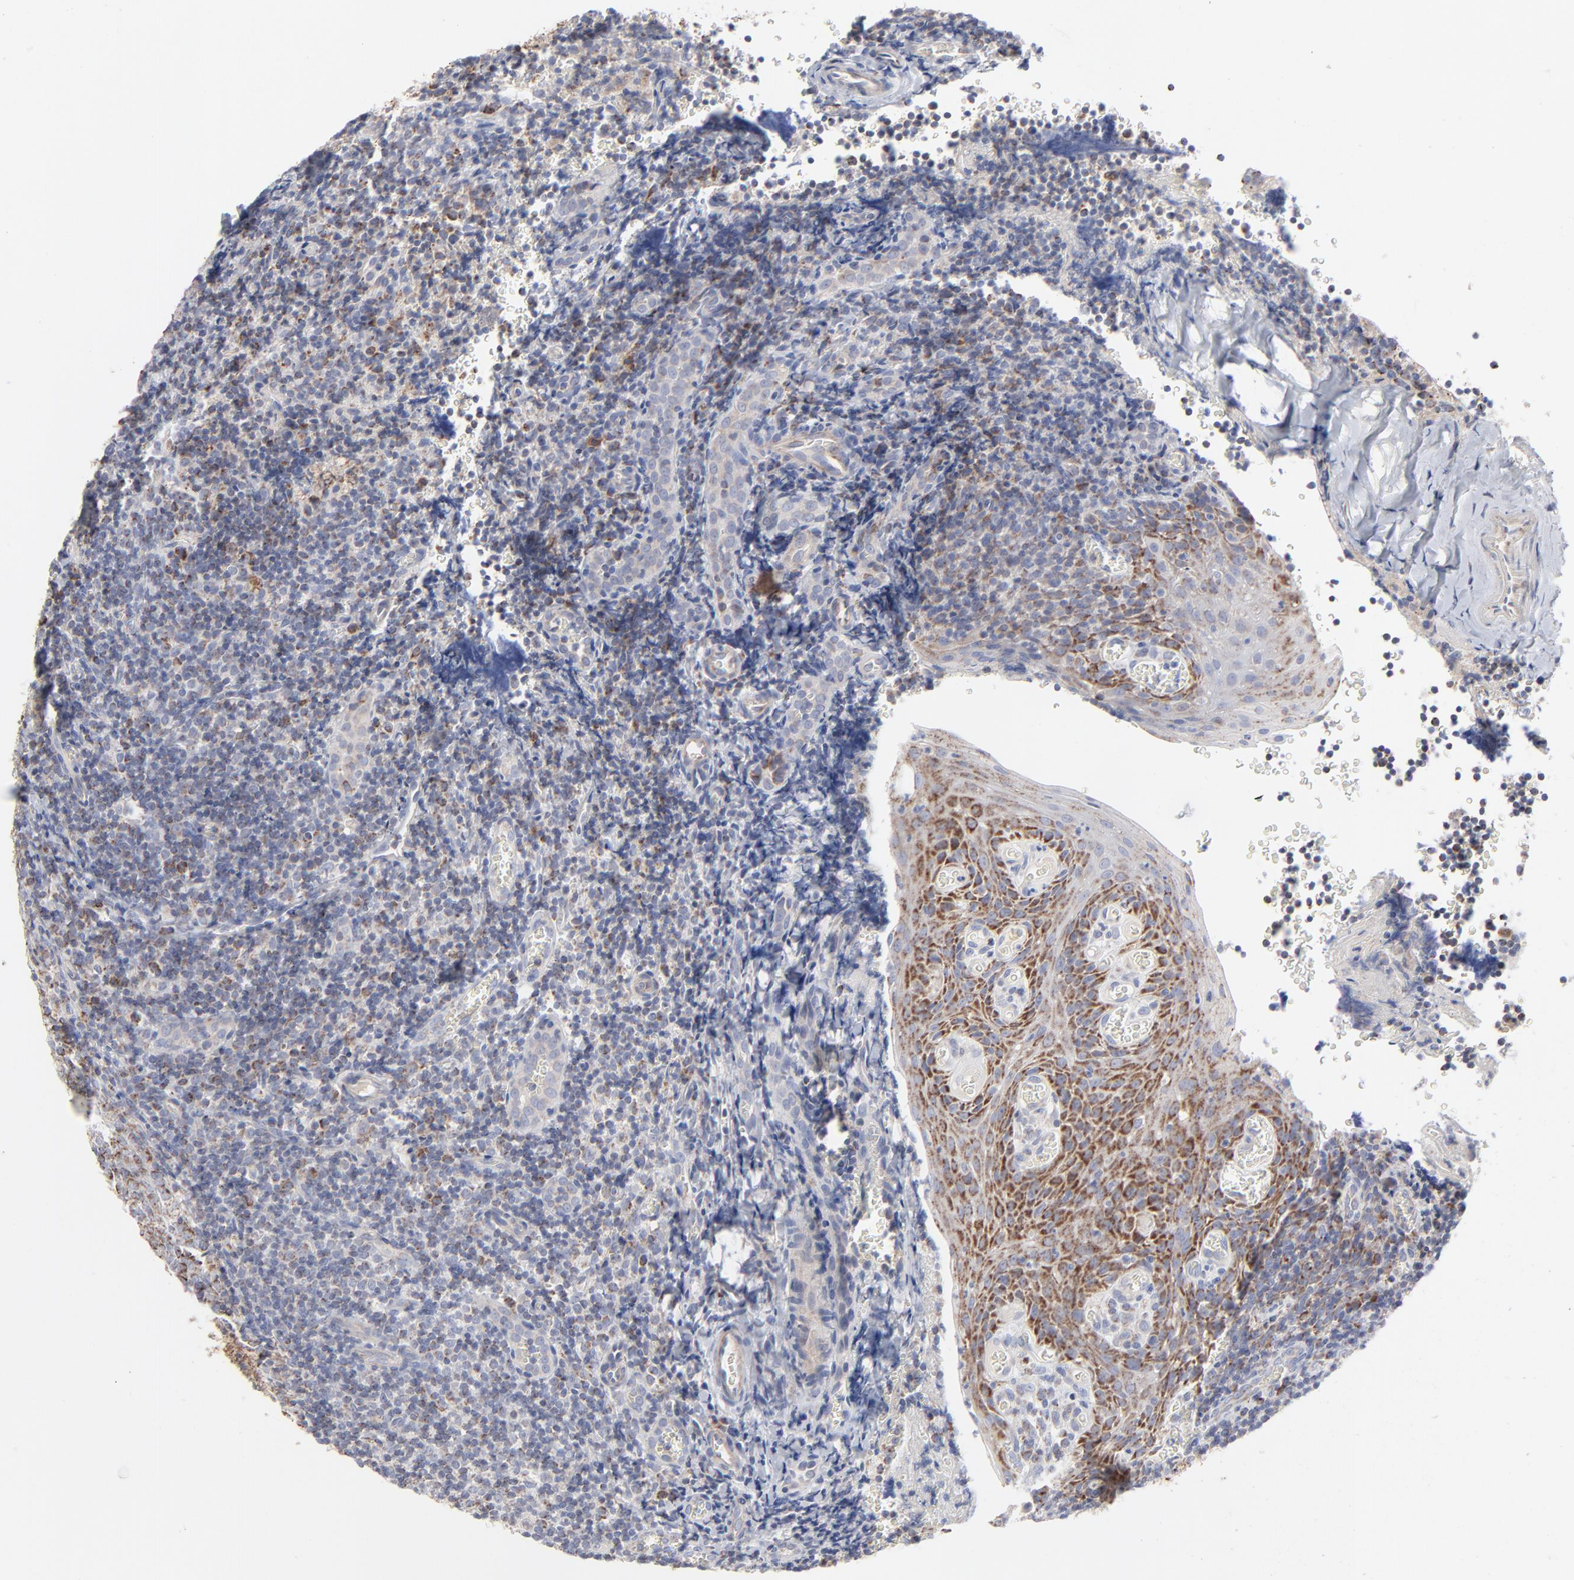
{"staining": {"intensity": "moderate", "quantity": ">75%", "location": "cytoplasmic/membranous"}, "tissue": "tonsil", "cell_type": "Germinal center cells", "image_type": "normal", "snomed": [{"axis": "morphology", "description": "Normal tissue, NOS"}, {"axis": "topography", "description": "Tonsil"}], "caption": "Protein staining by IHC exhibits moderate cytoplasmic/membranous staining in about >75% of germinal center cells in benign tonsil.", "gene": "ASB3", "patient": {"sex": "male", "age": 20}}